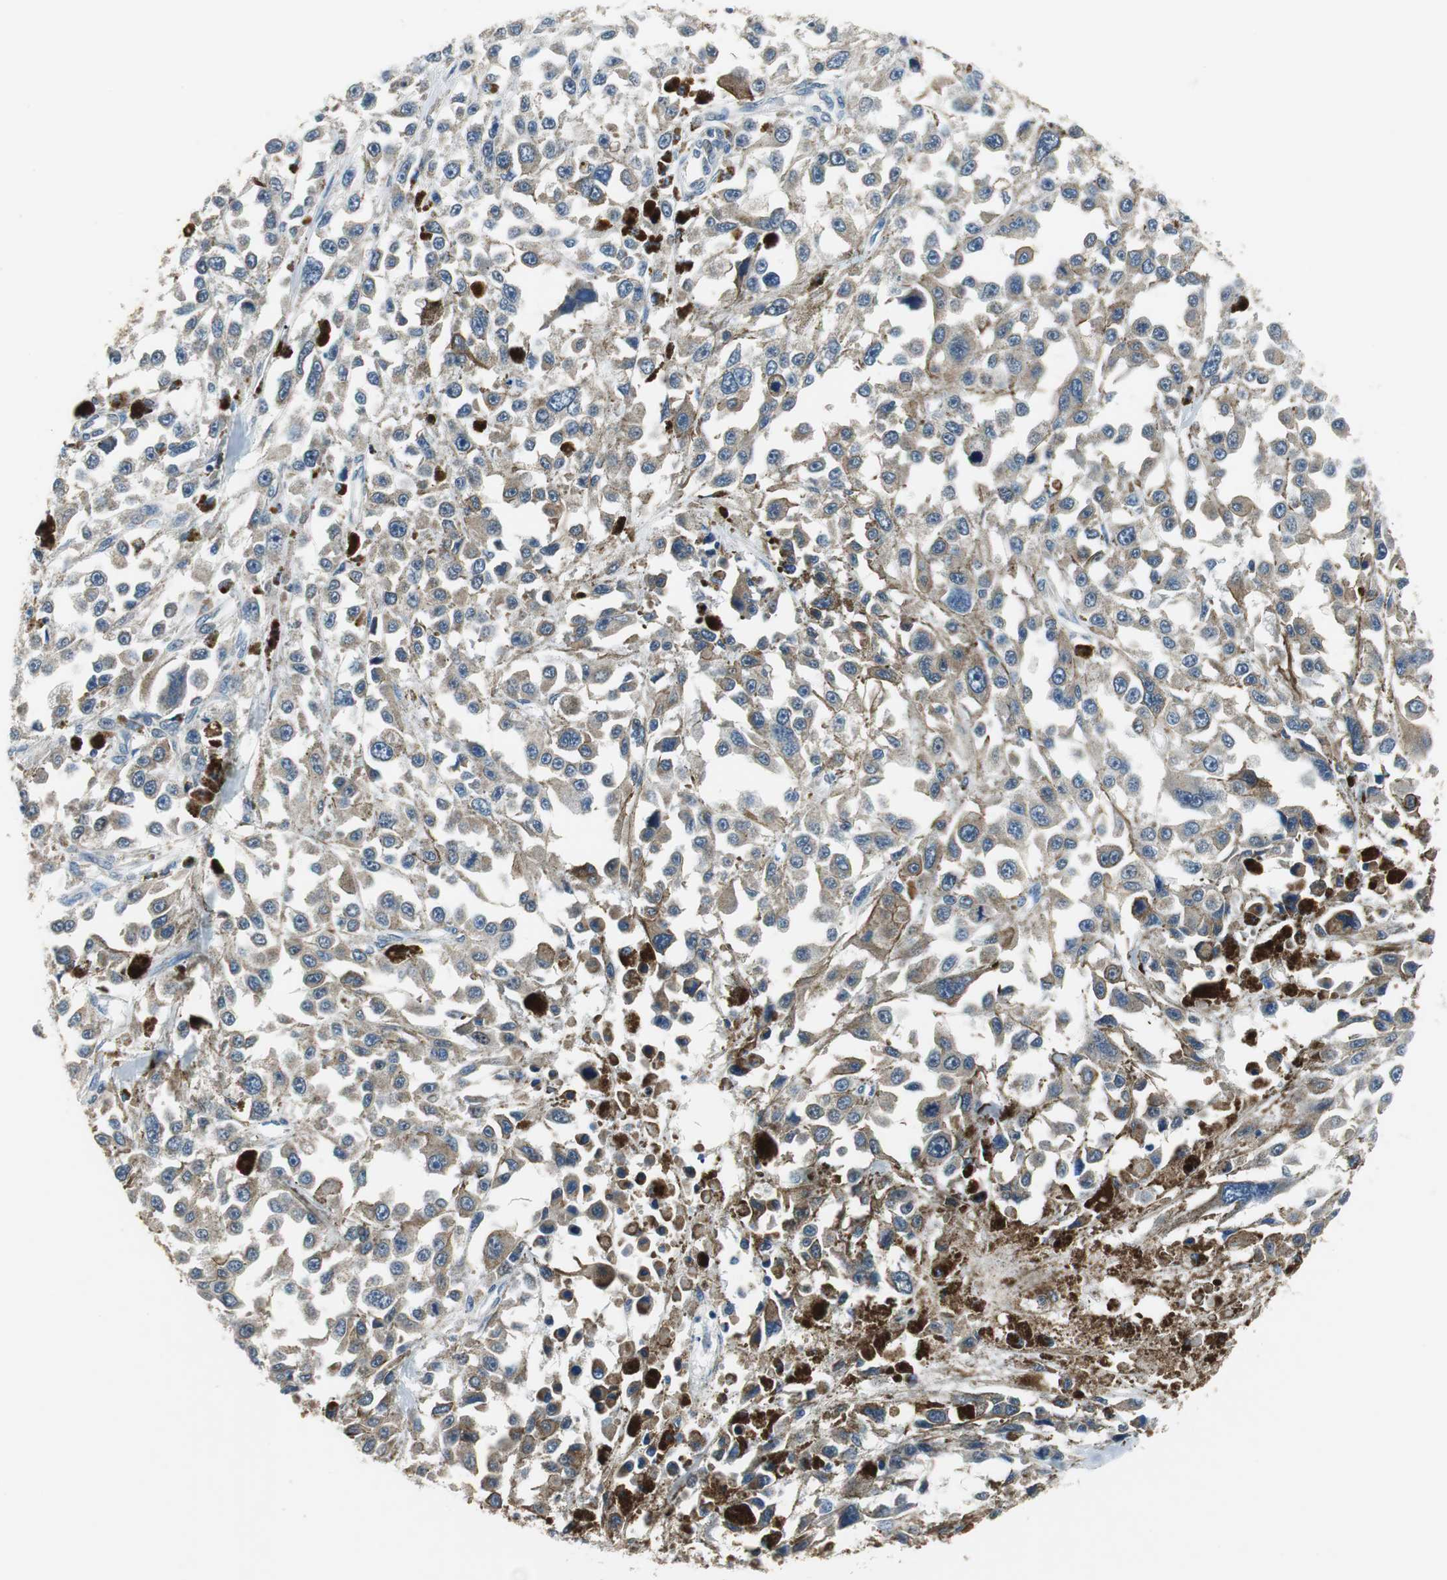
{"staining": {"intensity": "weak", "quantity": ">75%", "location": "cytoplasmic/membranous"}, "tissue": "melanoma", "cell_type": "Tumor cells", "image_type": "cancer", "snomed": [{"axis": "morphology", "description": "Malignant melanoma, Metastatic site"}, {"axis": "topography", "description": "Lymph node"}], "caption": "This photomicrograph exhibits immunohistochemistry staining of human malignant melanoma (metastatic site), with low weak cytoplasmic/membranous positivity in approximately >75% of tumor cells.", "gene": "MTIF2", "patient": {"sex": "male", "age": 59}}